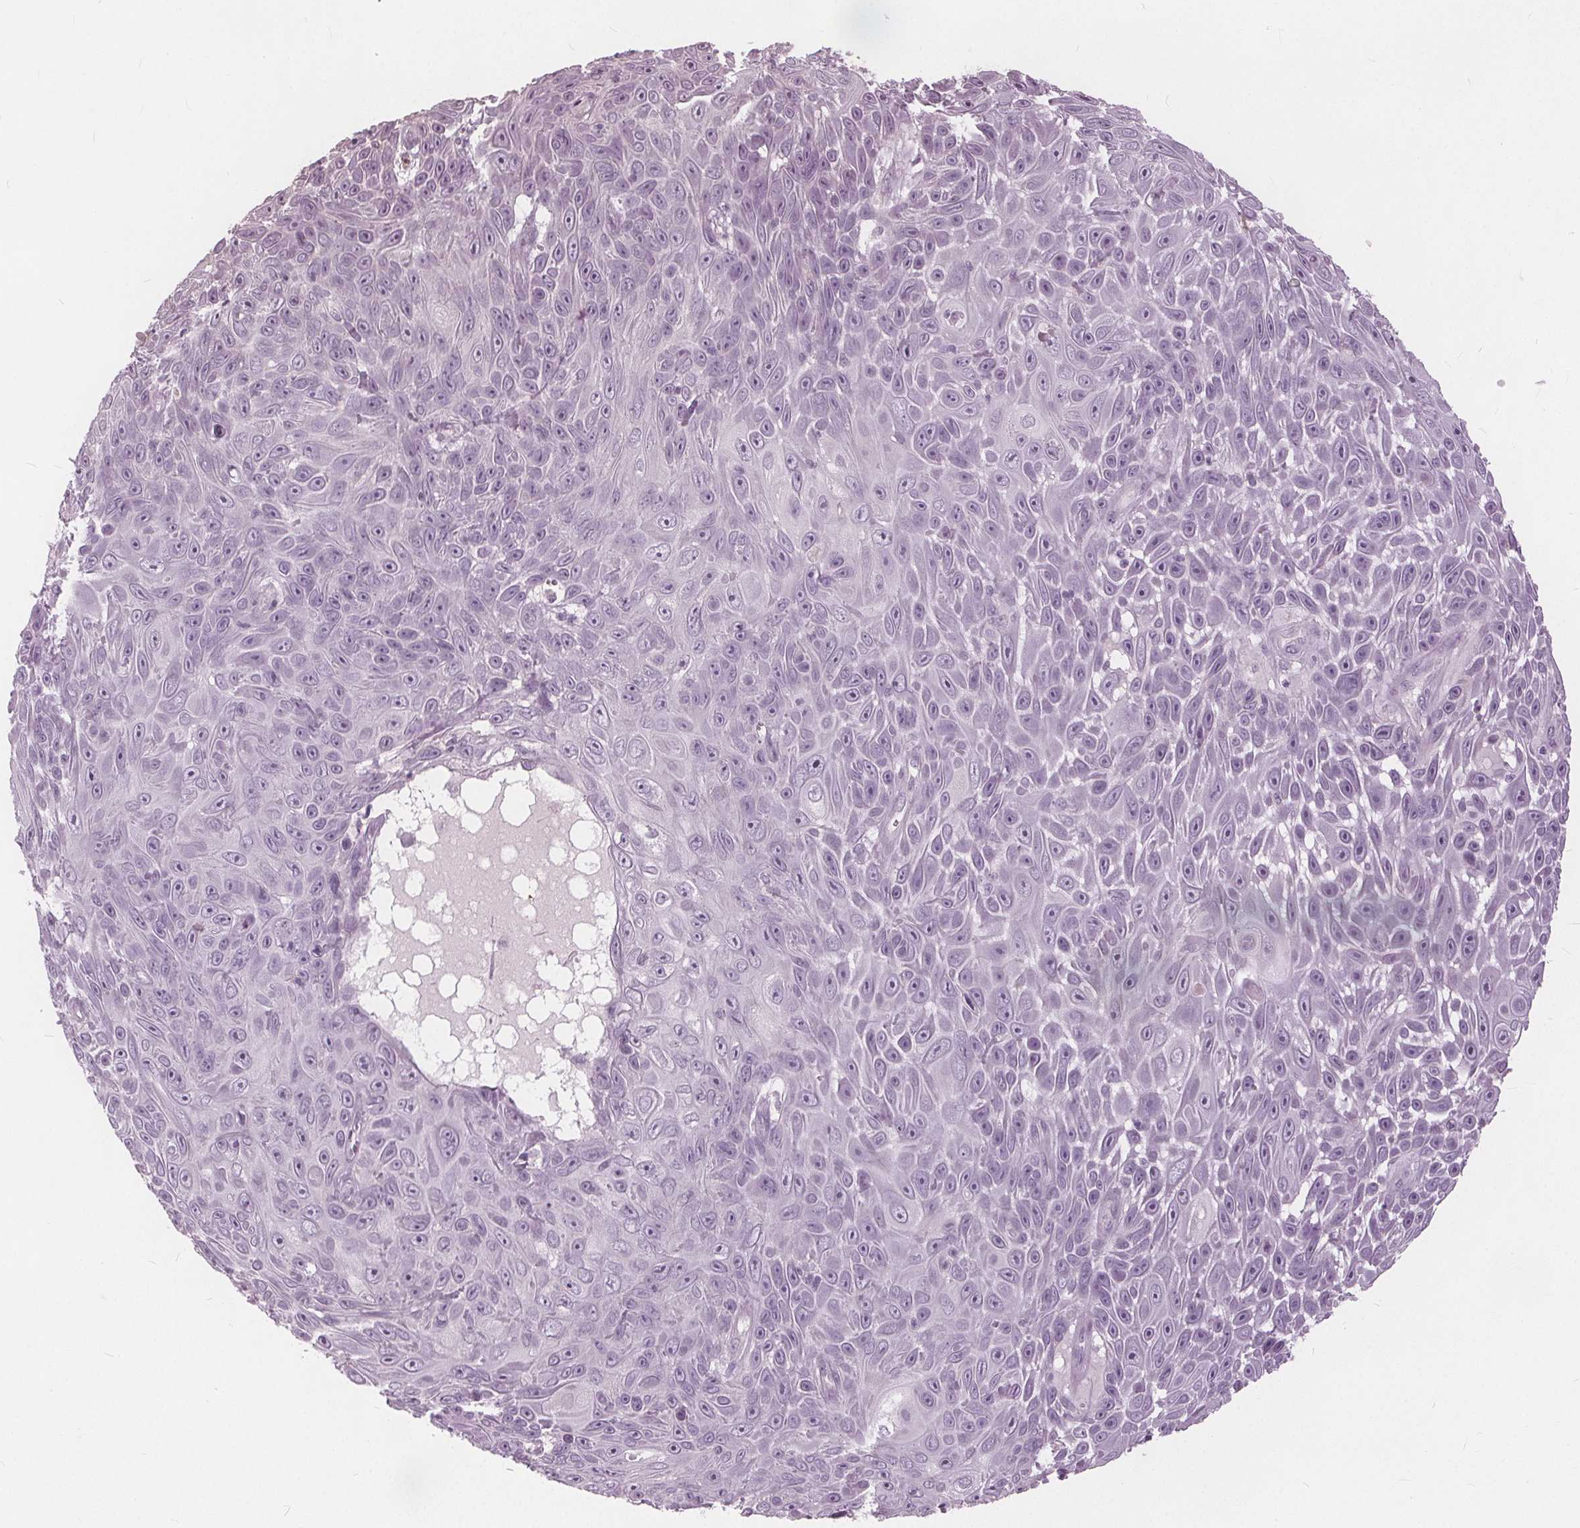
{"staining": {"intensity": "negative", "quantity": "none", "location": "none"}, "tissue": "skin cancer", "cell_type": "Tumor cells", "image_type": "cancer", "snomed": [{"axis": "morphology", "description": "Squamous cell carcinoma, NOS"}, {"axis": "topography", "description": "Skin"}], "caption": "Immunohistochemistry histopathology image of neoplastic tissue: skin cancer (squamous cell carcinoma) stained with DAB (3,3'-diaminobenzidine) demonstrates no significant protein expression in tumor cells.", "gene": "KLK13", "patient": {"sex": "male", "age": 82}}